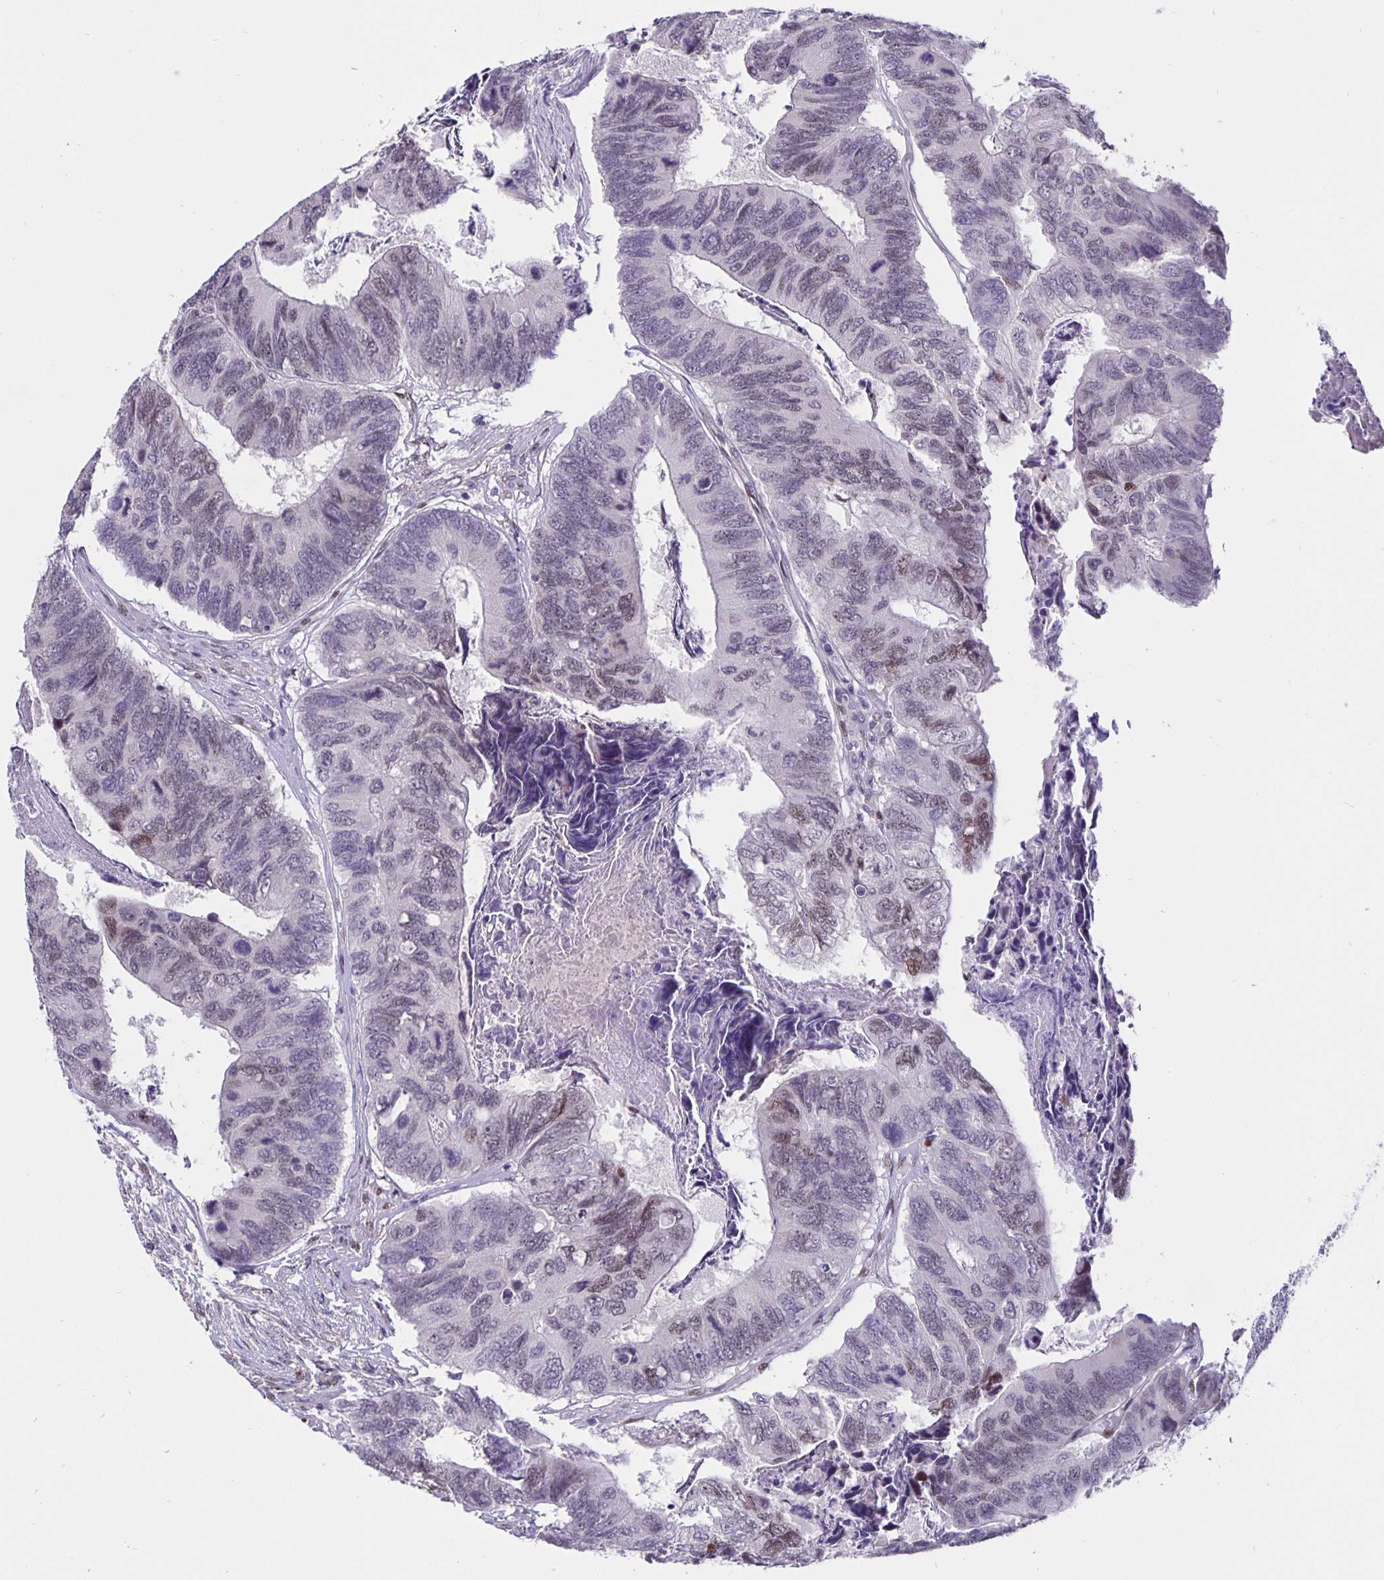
{"staining": {"intensity": "weak", "quantity": "<25%", "location": "nuclear"}, "tissue": "colorectal cancer", "cell_type": "Tumor cells", "image_type": "cancer", "snomed": [{"axis": "morphology", "description": "Adenocarcinoma, NOS"}, {"axis": "topography", "description": "Colon"}], "caption": "IHC histopathology image of neoplastic tissue: colorectal cancer stained with DAB shows no significant protein staining in tumor cells.", "gene": "FOSL2", "patient": {"sex": "female", "age": 67}}